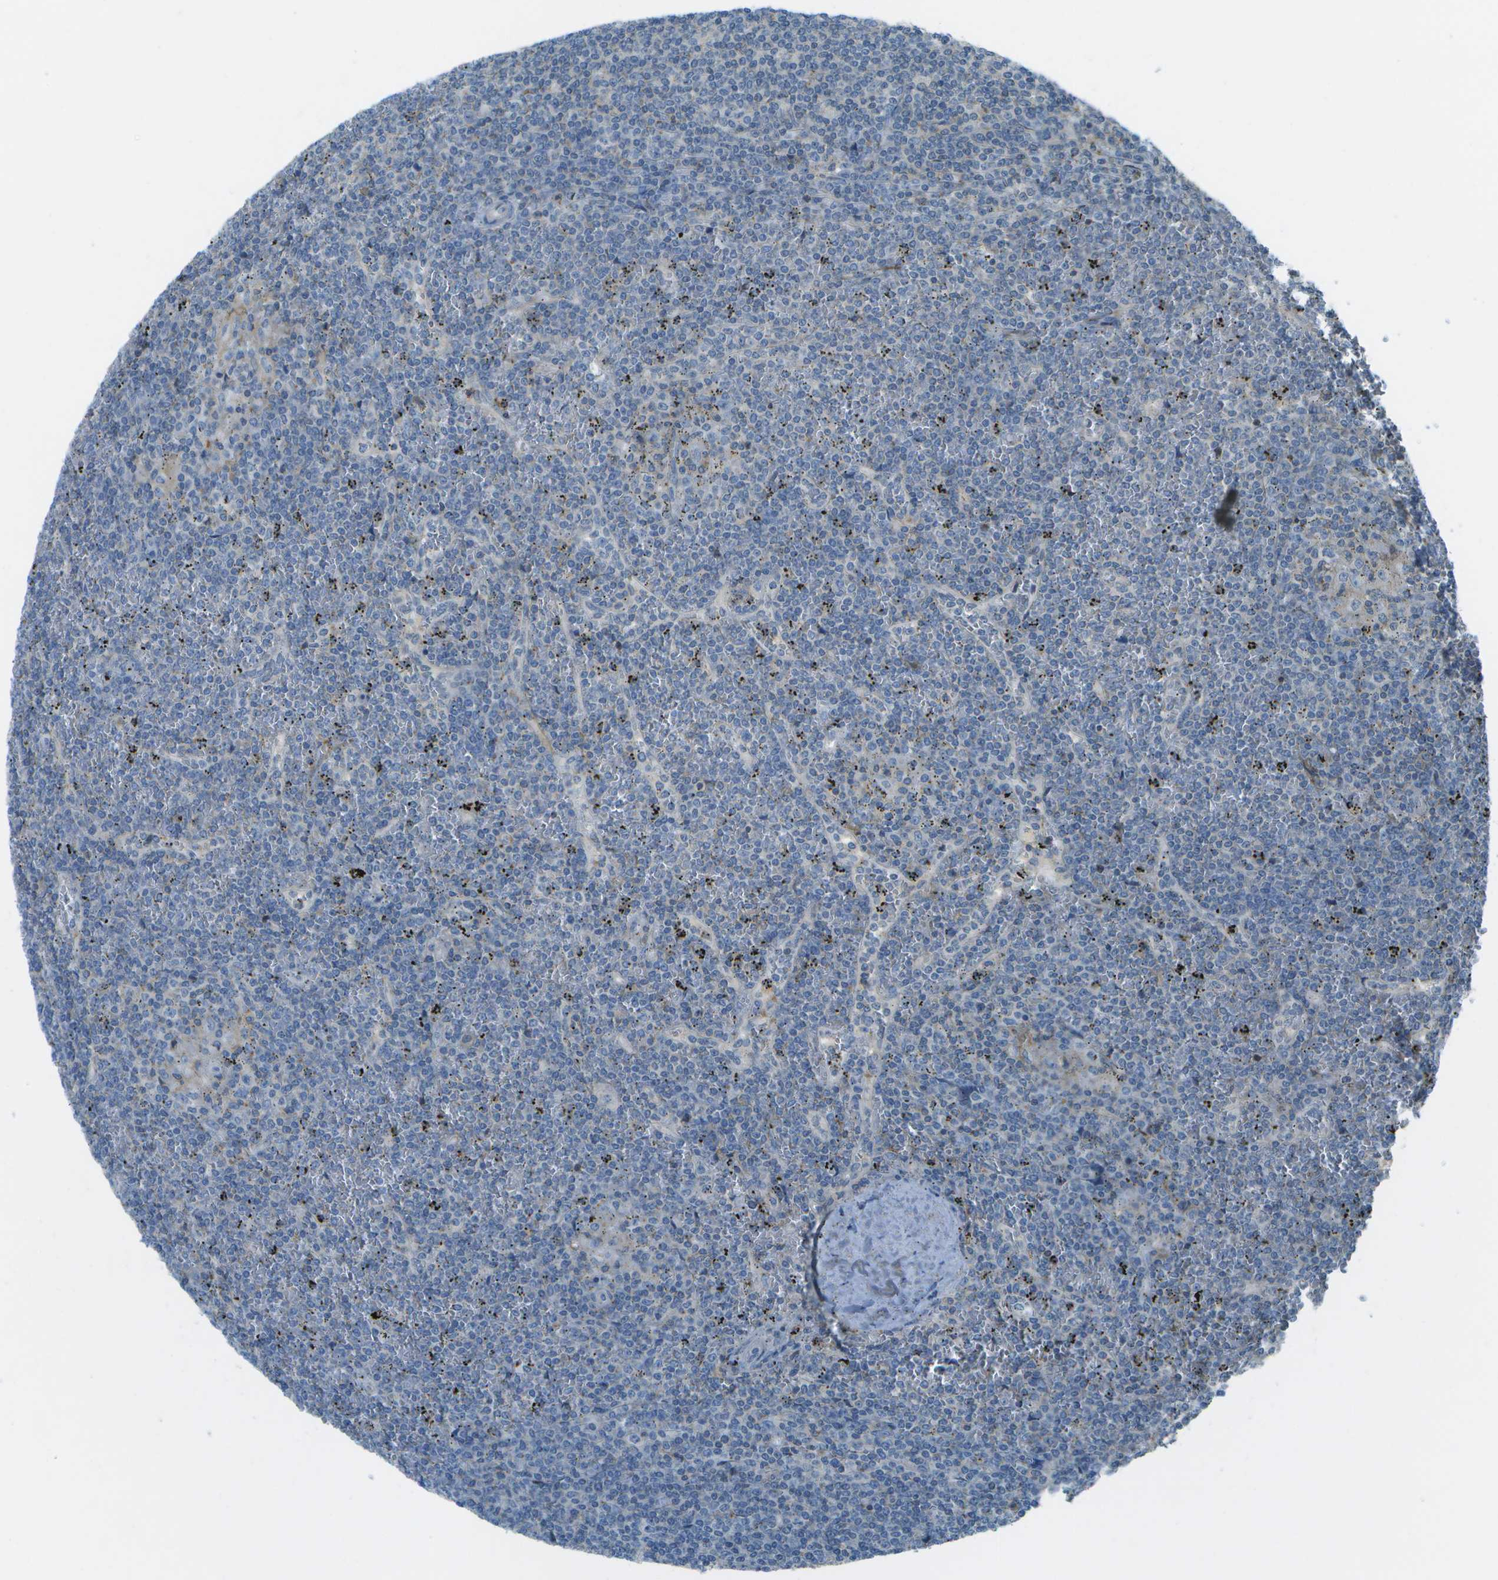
{"staining": {"intensity": "negative", "quantity": "none", "location": "none"}, "tissue": "lymphoma", "cell_type": "Tumor cells", "image_type": "cancer", "snomed": [{"axis": "morphology", "description": "Malignant lymphoma, non-Hodgkin's type, Low grade"}, {"axis": "topography", "description": "Spleen"}], "caption": "High magnification brightfield microscopy of malignant lymphoma, non-Hodgkin's type (low-grade) stained with DAB (brown) and counterstained with hematoxylin (blue): tumor cells show no significant positivity.", "gene": "LRRC66", "patient": {"sex": "female", "age": 19}}